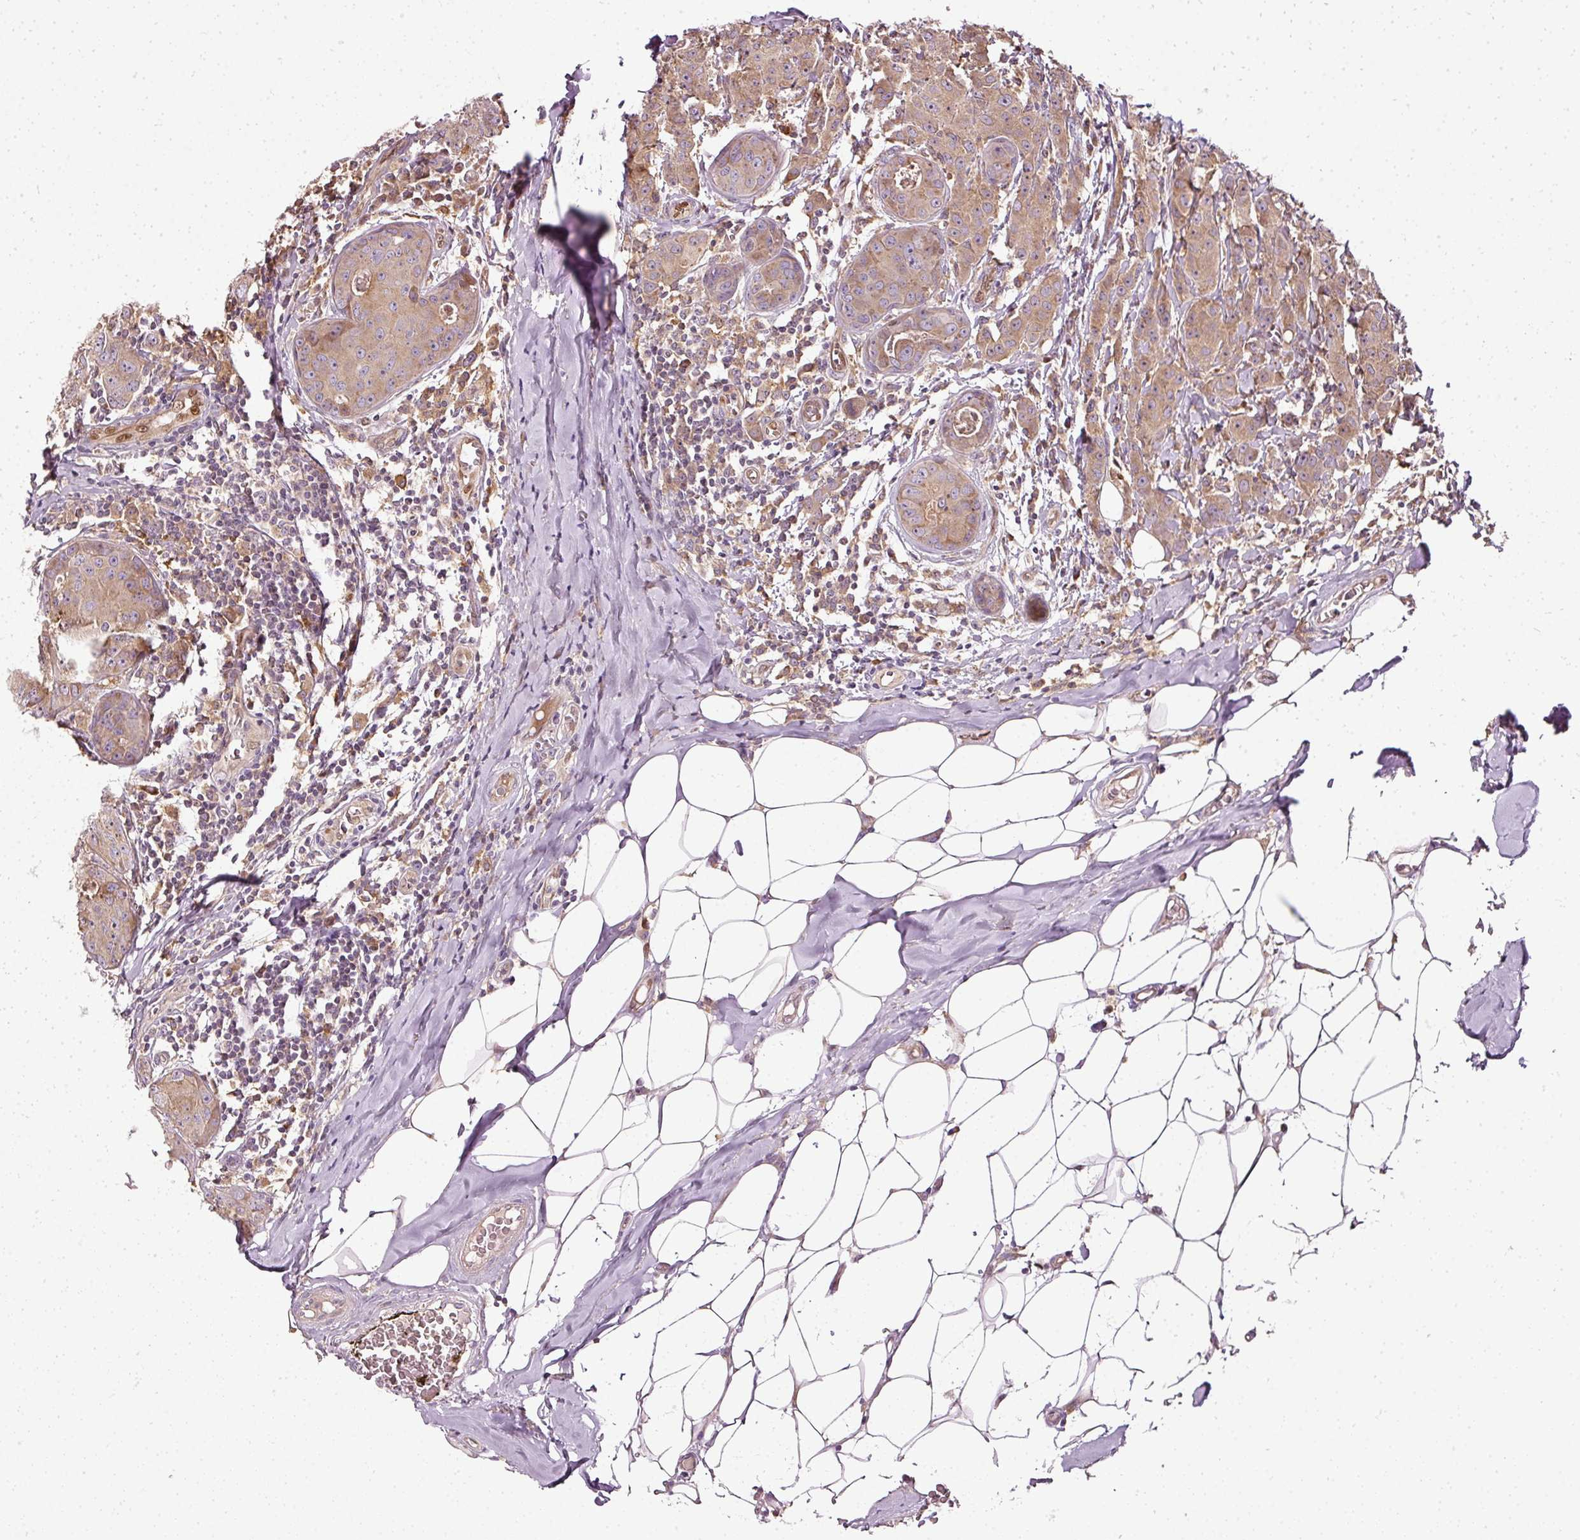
{"staining": {"intensity": "moderate", "quantity": ">75%", "location": "cytoplasmic/membranous"}, "tissue": "breast cancer", "cell_type": "Tumor cells", "image_type": "cancer", "snomed": [{"axis": "morphology", "description": "Duct carcinoma"}, {"axis": "topography", "description": "Breast"}], "caption": "Tumor cells demonstrate medium levels of moderate cytoplasmic/membranous expression in approximately >75% of cells in human breast cancer. (Brightfield microscopy of DAB IHC at high magnification).", "gene": "NAPA", "patient": {"sex": "female", "age": 43}}